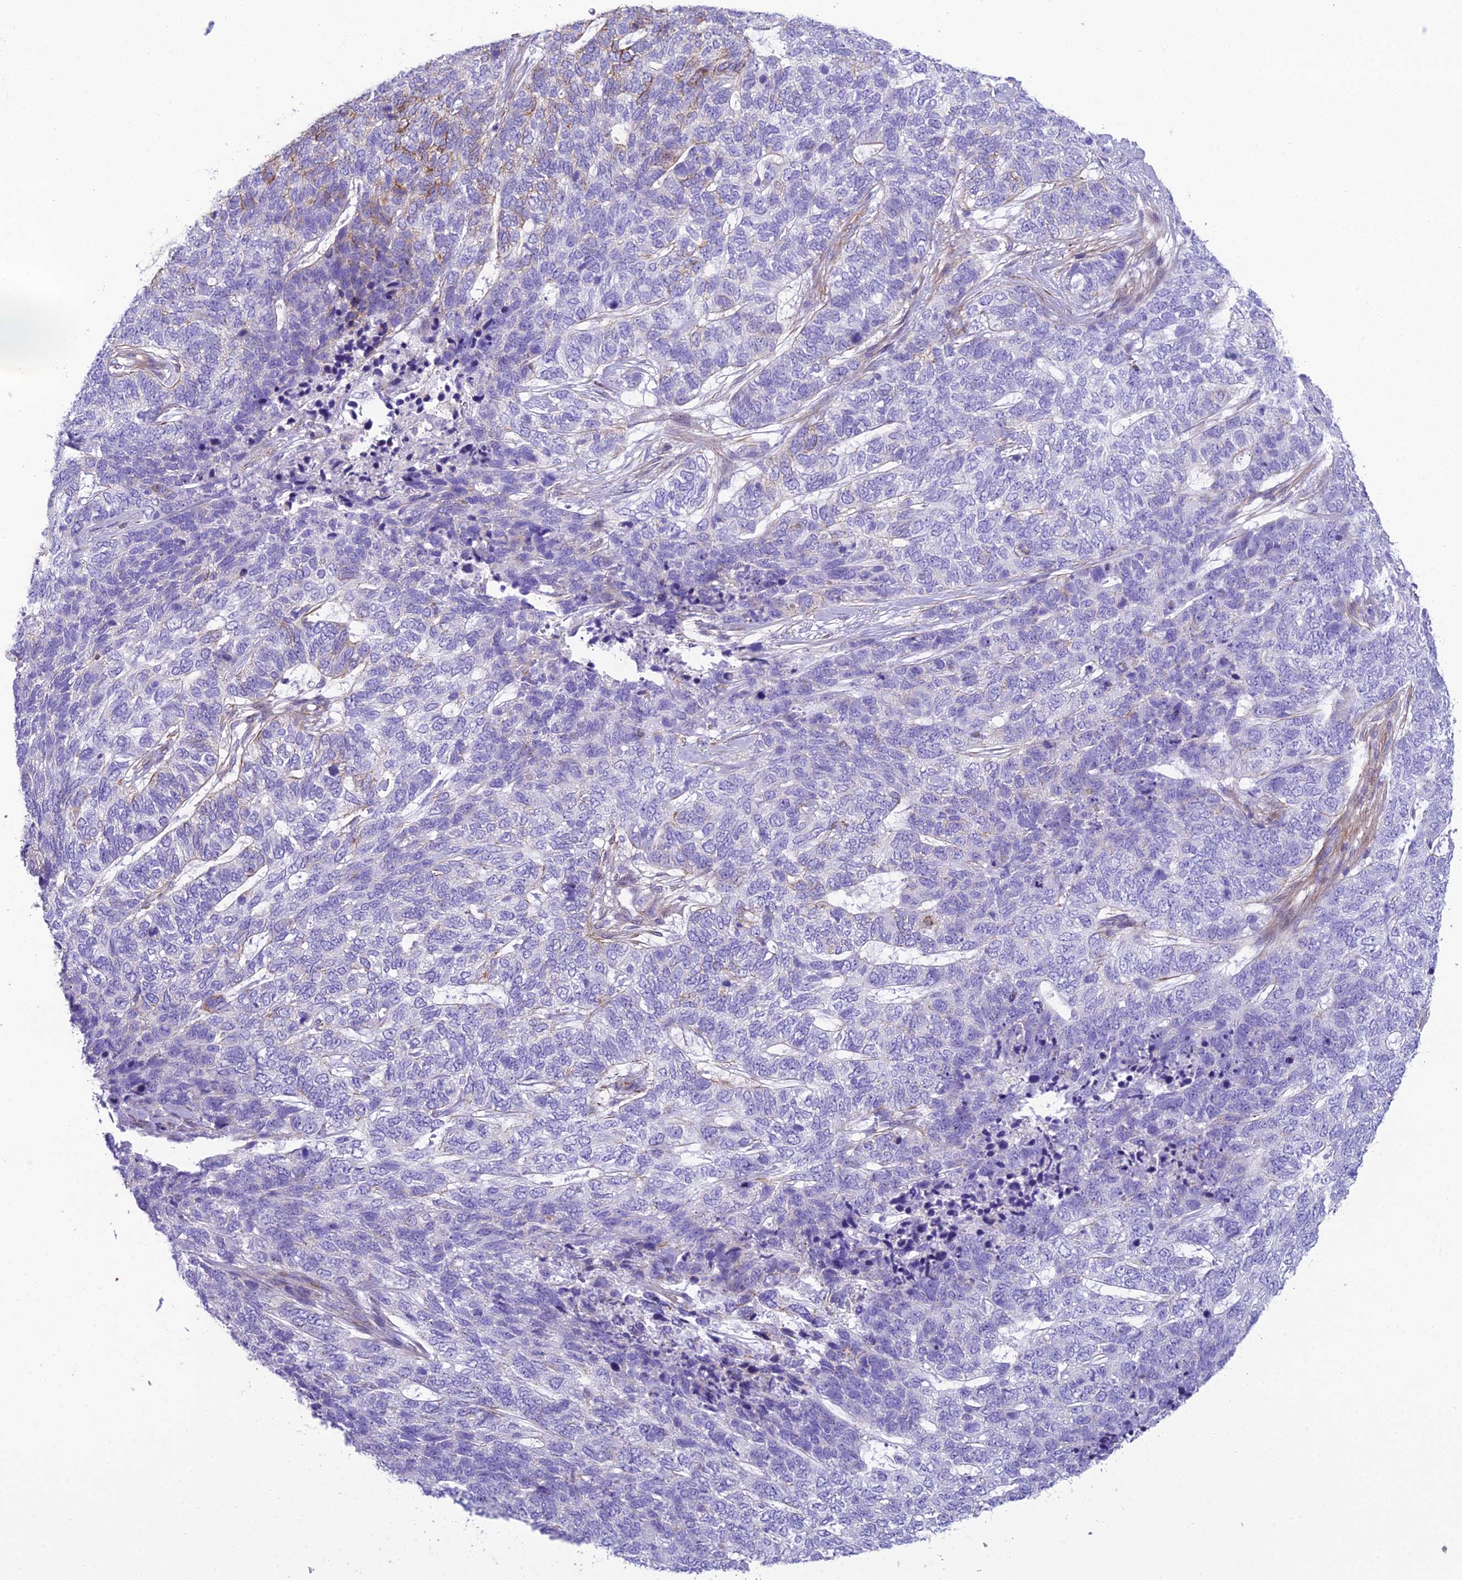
{"staining": {"intensity": "negative", "quantity": "none", "location": "none"}, "tissue": "skin cancer", "cell_type": "Tumor cells", "image_type": "cancer", "snomed": [{"axis": "morphology", "description": "Basal cell carcinoma"}, {"axis": "topography", "description": "Skin"}], "caption": "Immunohistochemical staining of basal cell carcinoma (skin) reveals no significant positivity in tumor cells. (DAB (3,3'-diaminobenzidine) IHC with hematoxylin counter stain).", "gene": "GFRA1", "patient": {"sex": "female", "age": 65}}